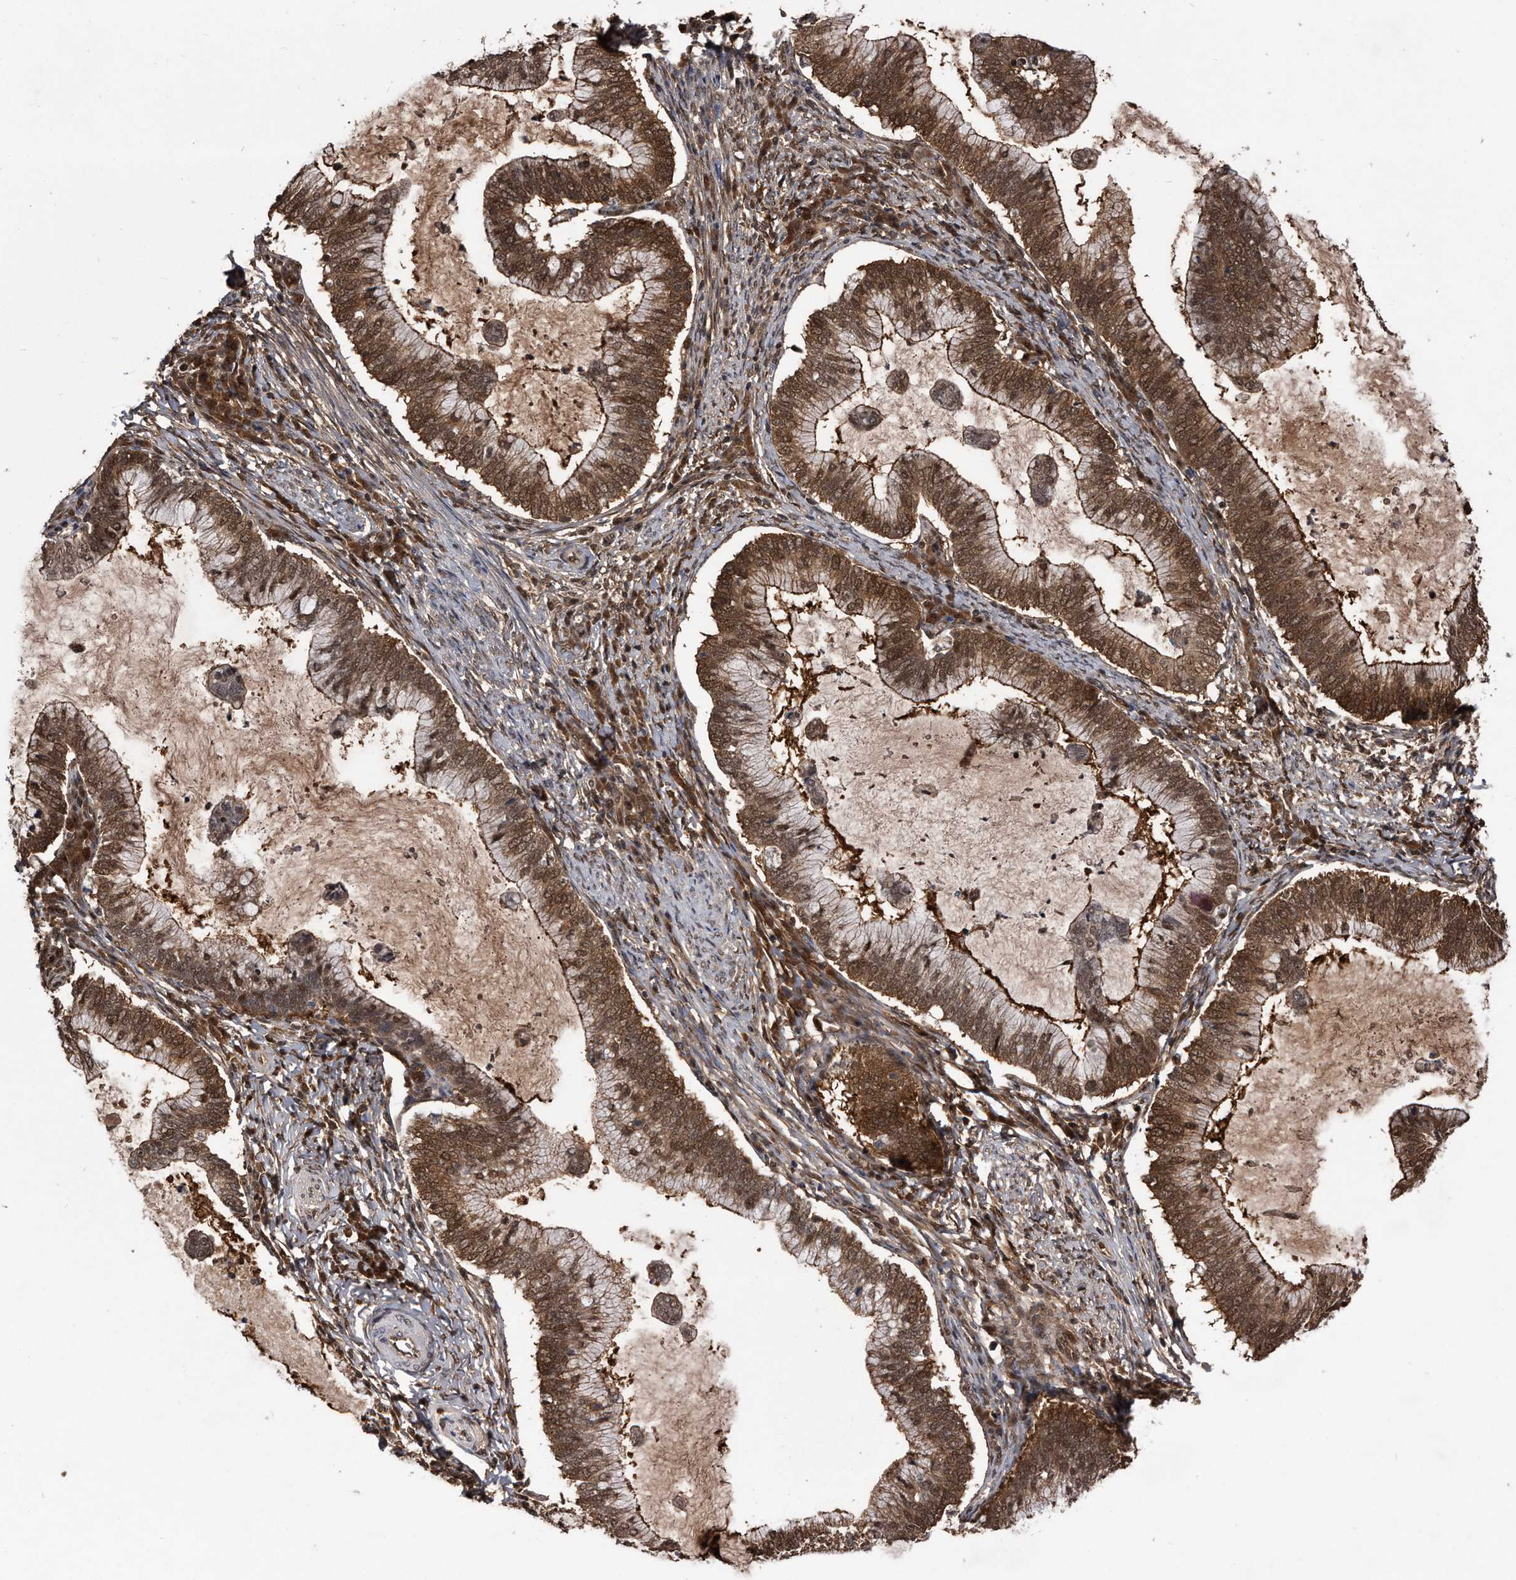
{"staining": {"intensity": "moderate", "quantity": ">75%", "location": "cytoplasmic/membranous,nuclear"}, "tissue": "cervical cancer", "cell_type": "Tumor cells", "image_type": "cancer", "snomed": [{"axis": "morphology", "description": "Adenocarcinoma, NOS"}, {"axis": "topography", "description": "Cervix"}], "caption": "This is an image of IHC staining of adenocarcinoma (cervical), which shows moderate positivity in the cytoplasmic/membranous and nuclear of tumor cells.", "gene": "RAD23B", "patient": {"sex": "female", "age": 36}}